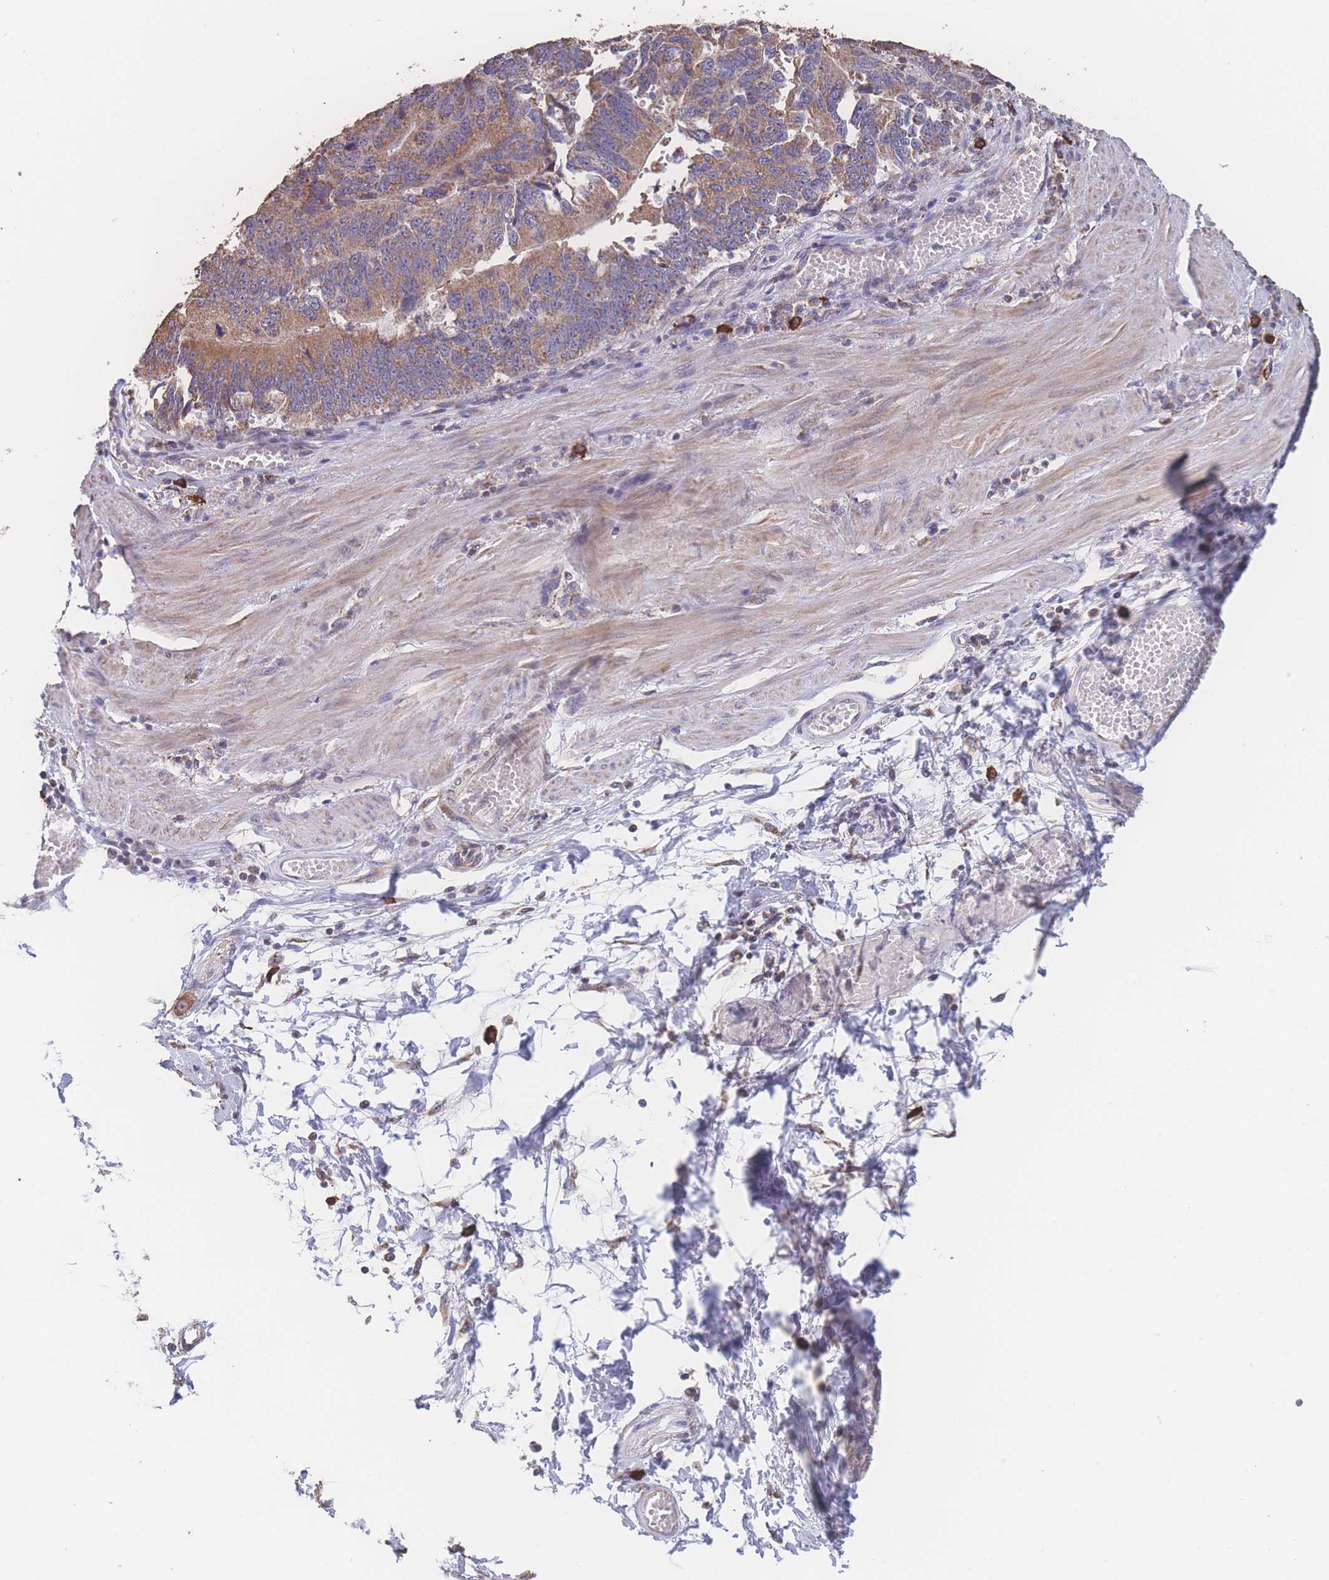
{"staining": {"intensity": "moderate", "quantity": ">75%", "location": "cytoplasmic/membranous"}, "tissue": "stomach cancer", "cell_type": "Tumor cells", "image_type": "cancer", "snomed": [{"axis": "morphology", "description": "Adenocarcinoma, NOS"}, {"axis": "topography", "description": "Stomach"}], "caption": "Adenocarcinoma (stomach) tissue displays moderate cytoplasmic/membranous positivity in about >75% of tumor cells", "gene": "SGSM3", "patient": {"sex": "male", "age": 59}}